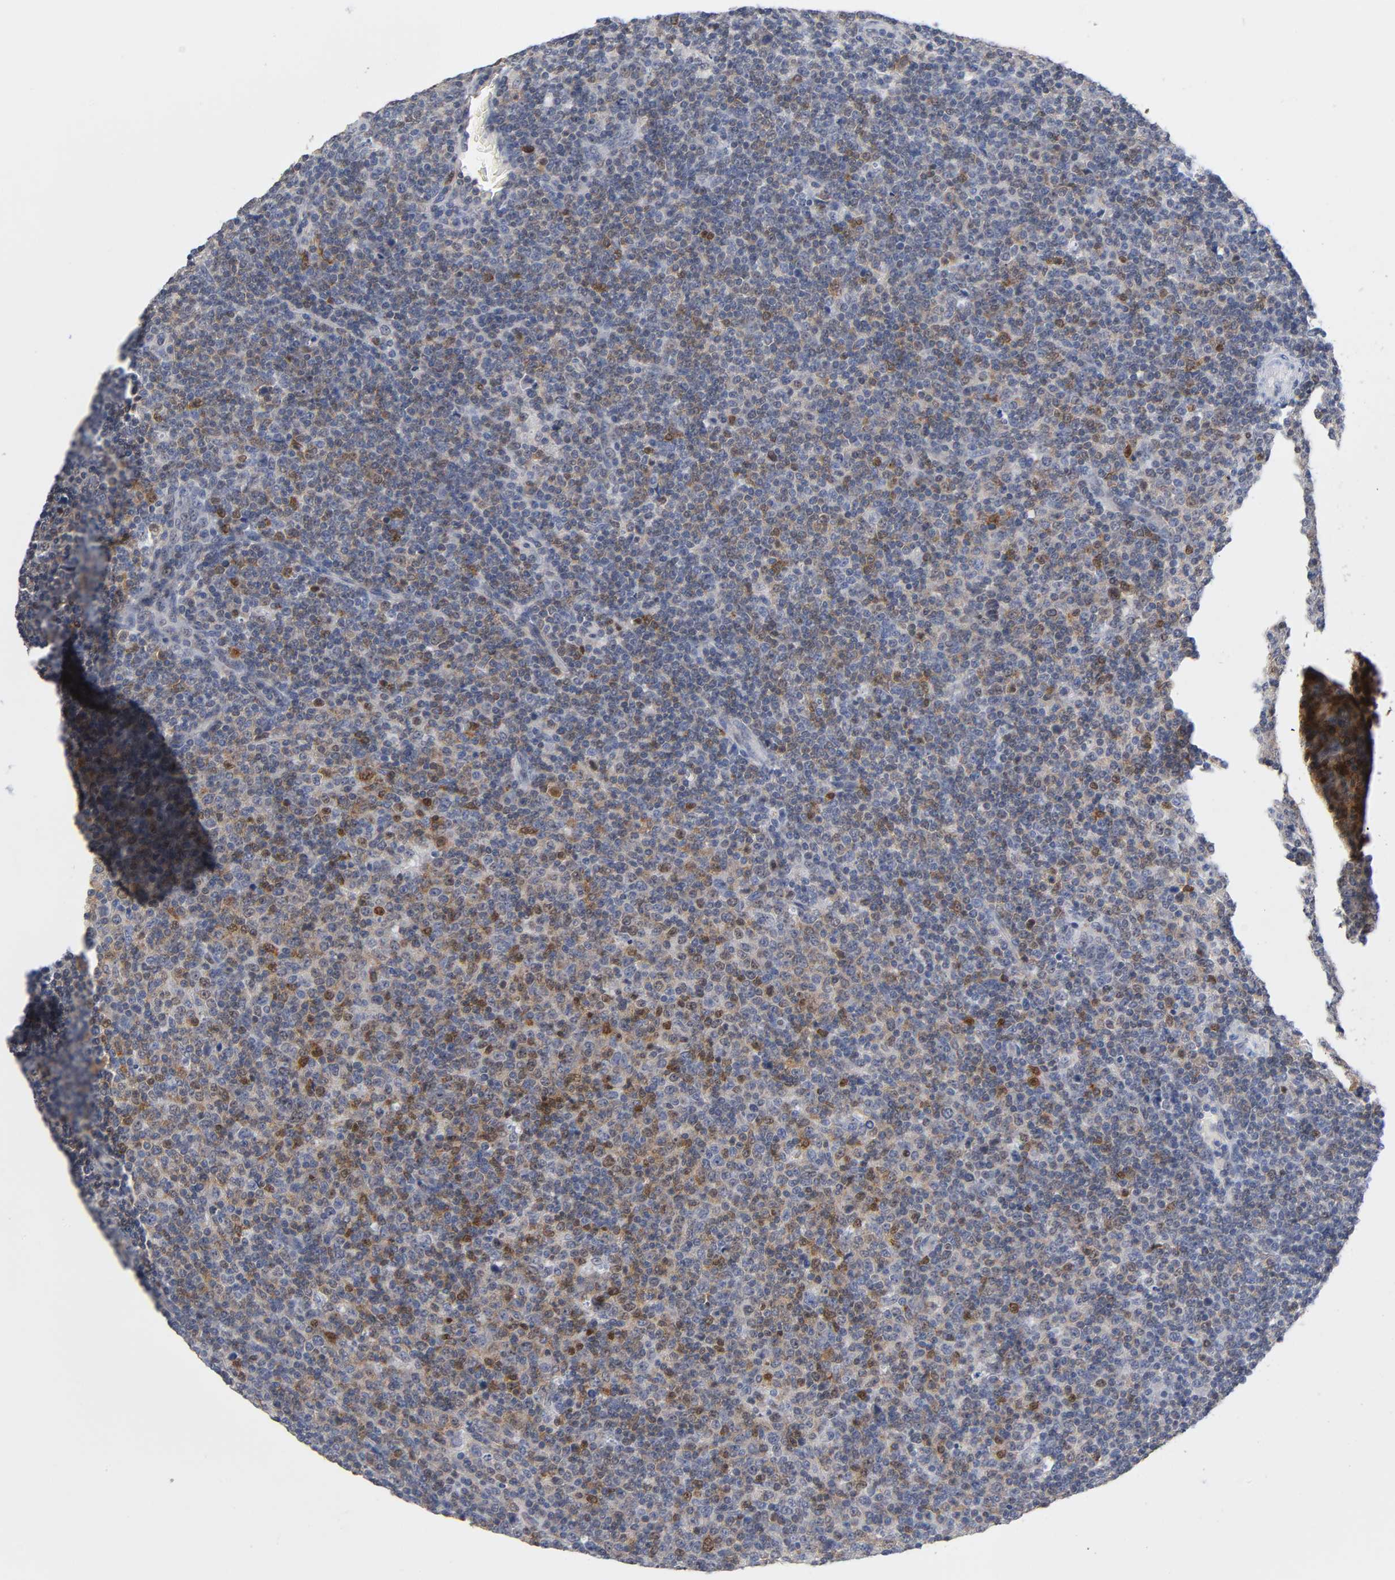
{"staining": {"intensity": "moderate", "quantity": "25%-75%", "location": "nuclear"}, "tissue": "lymphoma", "cell_type": "Tumor cells", "image_type": "cancer", "snomed": [{"axis": "morphology", "description": "Malignant lymphoma, non-Hodgkin's type, Low grade"}, {"axis": "topography", "description": "Lymph node"}], "caption": "High-power microscopy captured an immunohistochemistry (IHC) photomicrograph of malignant lymphoma, non-Hodgkin's type (low-grade), revealing moderate nuclear expression in approximately 25%-75% of tumor cells.", "gene": "NFATC1", "patient": {"sex": "male", "age": 70}}